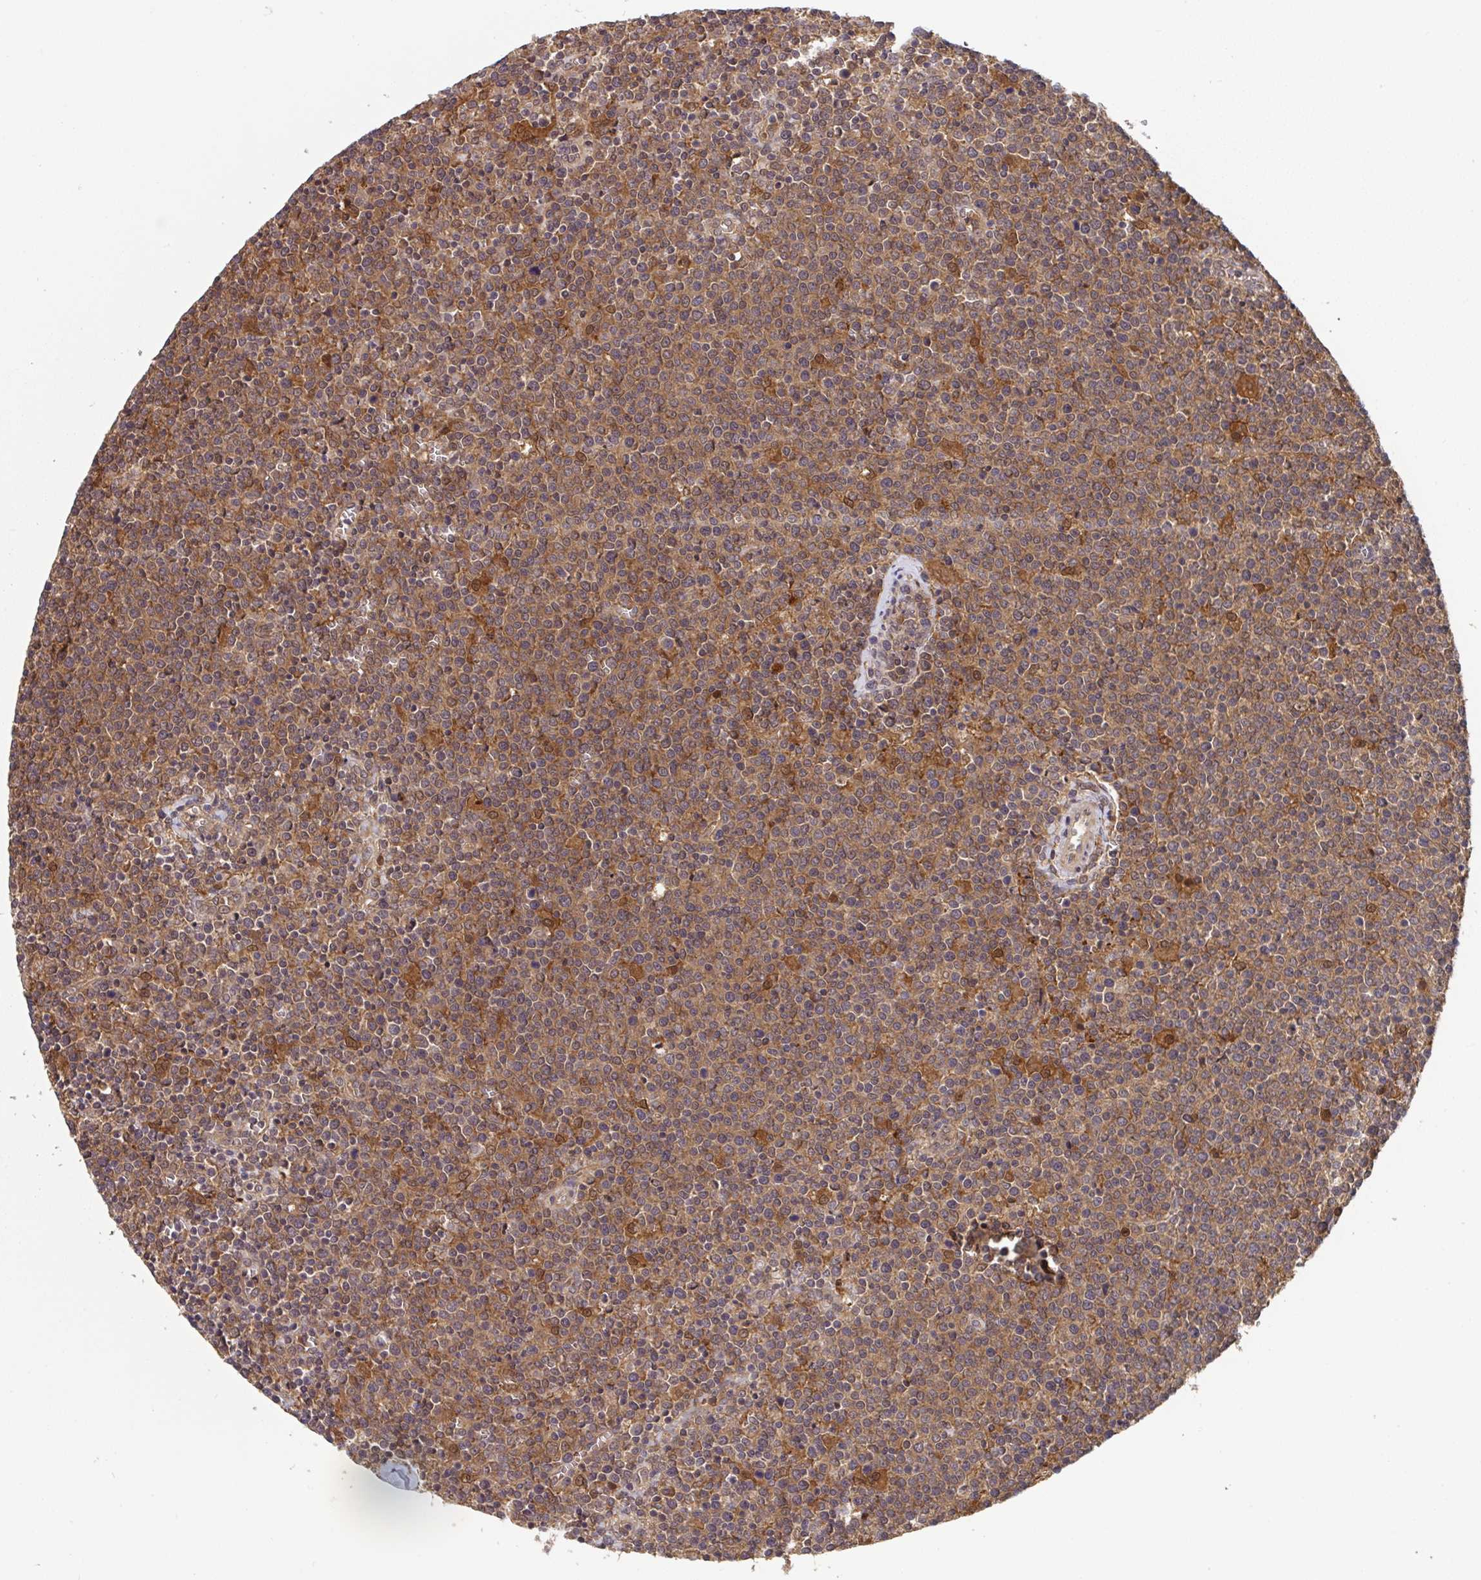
{"staining": {"intensity": "moderate", "quantity": ">75%", "location": "cytoplasmic/membranous"}, "tissue": "lymphoma", "cell_type": "Tumor cells", "image_type": "cancer", "snomed": [{"axis": "morphology", "description": "Malignant lymphoma, non-Hodgkin's type, High grade"}, {"axis": "topography", "description": "Lymph node"}], "caption": "High-grade malignant lymphoma, non-Hodgkin's type stained with DAB IHC demonstrates medium levels of moderate cytoplasmic/membranous staining in about >75% of tumor cells. Immunohistochemistry (ihc) stains the protein of interest in brown and the nuclei are stained blue.", "gene": "TIGAR", "patient": {"sex": "male", "age": 61}}